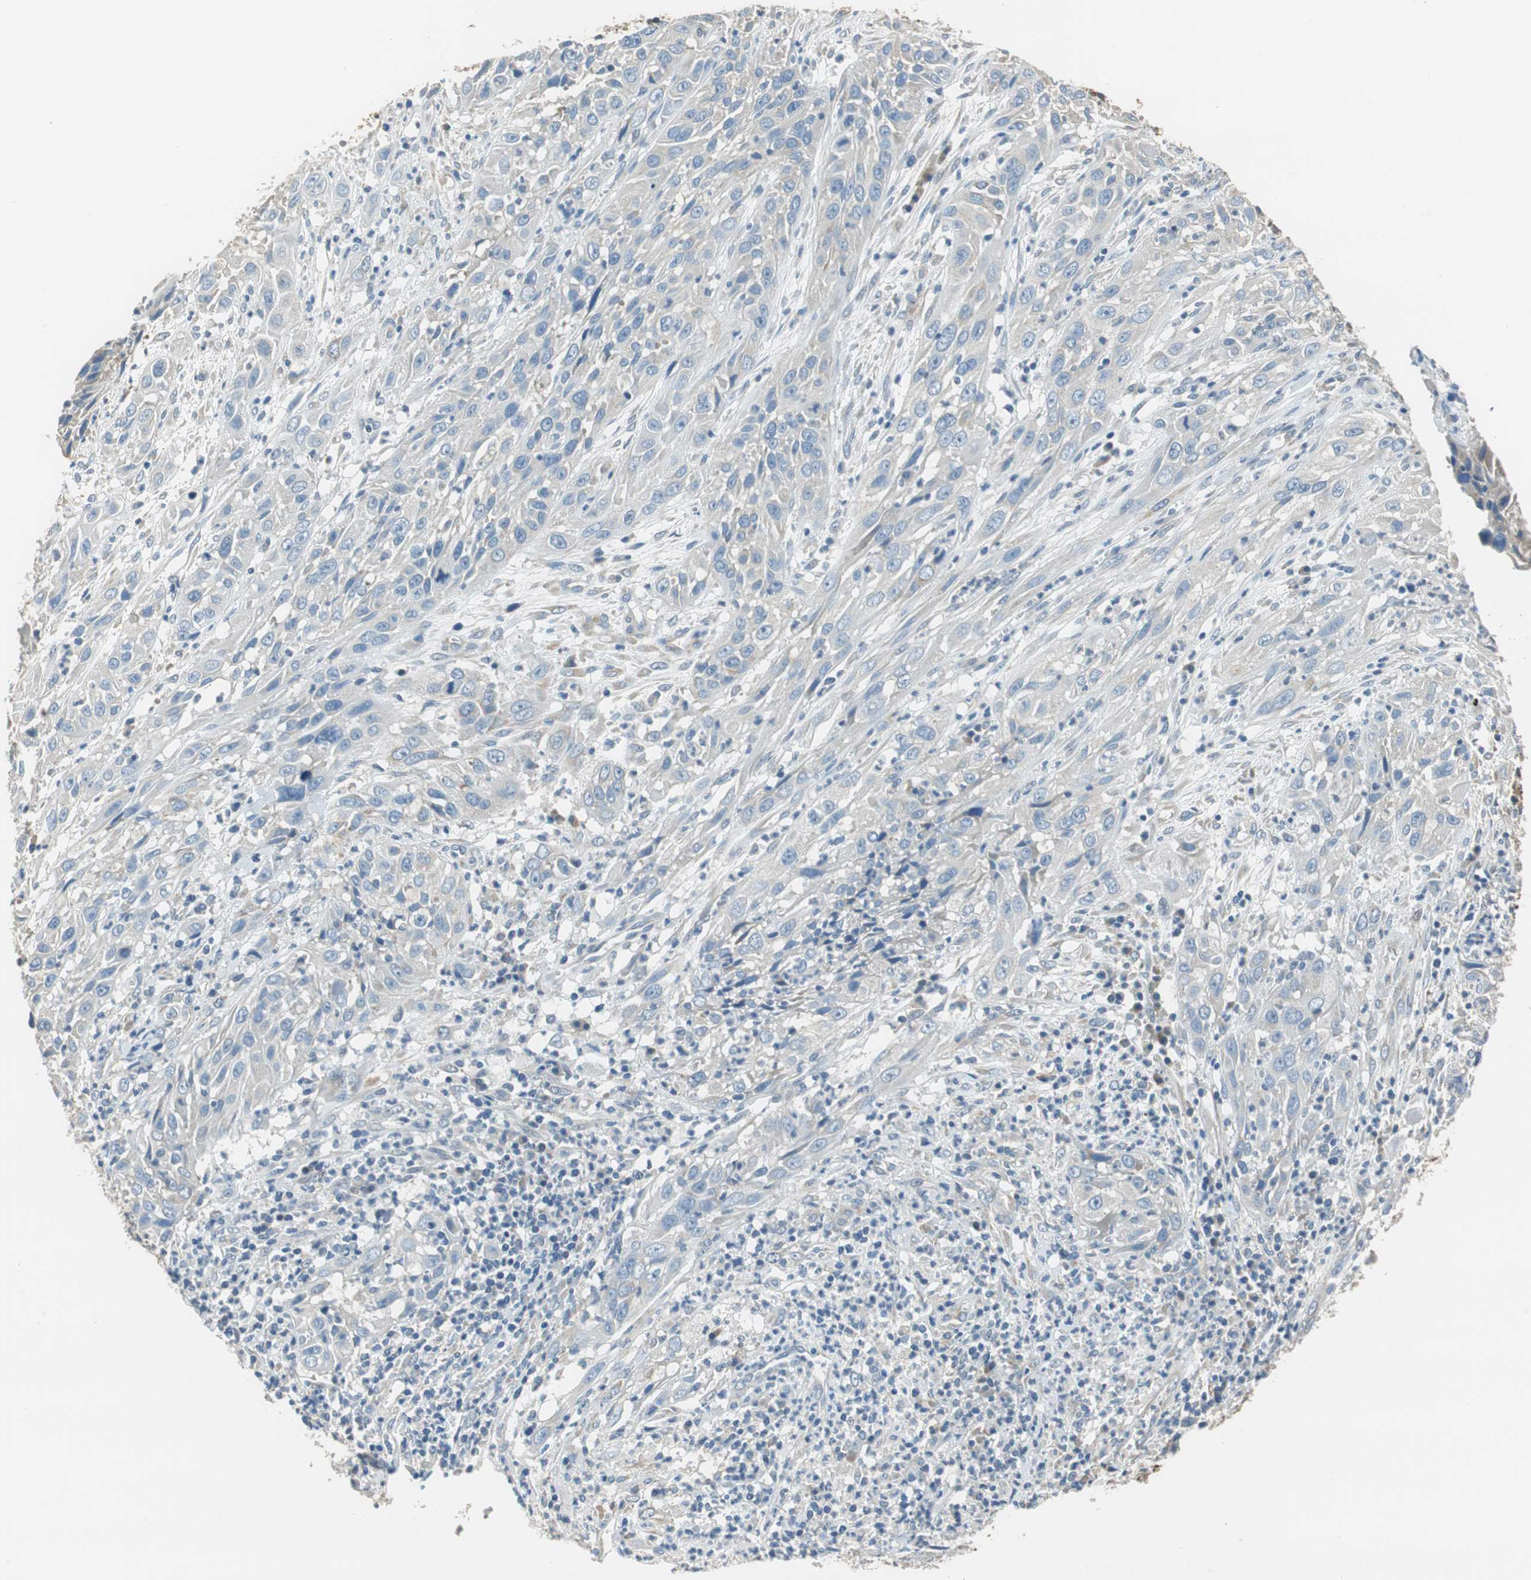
{"staining": {"intensity": "weak", "quantity": "<25%", "location": "cytoplasmic/membranous"}, "tissue": "cervical cancer", "cell_type": "Tumor cells", "image_type": "cancer", "snomed": [{"axis": "morphology", "description": "Squamous cell carcinoma, NOS"}, {"axis": "topography", "description": "Cervix"}], "caption": "Histopathology image shows no significant protein positivity in tumor cells of cervical squamous cell carcinoma.", "gene": "ALDH4A1", "patient": {"sex": "female", "age": 32}}